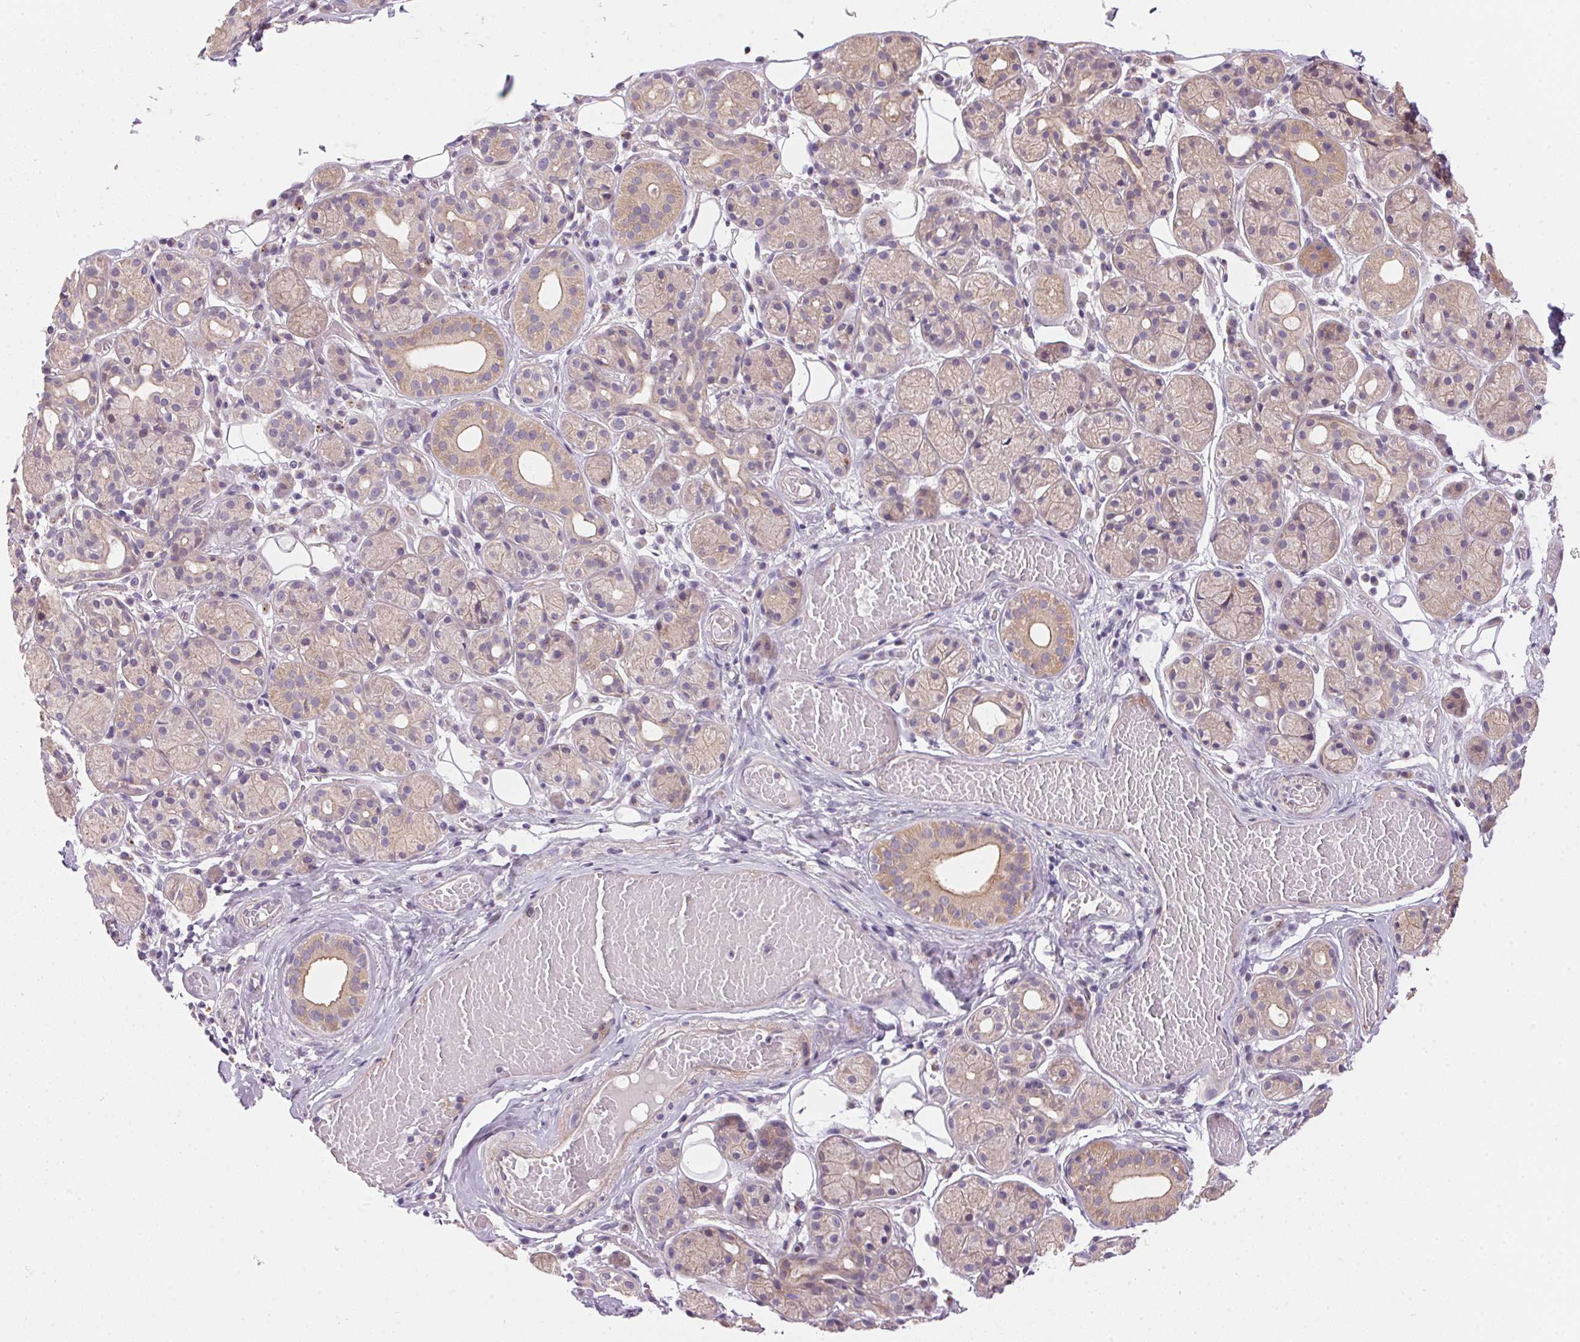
{"staining": {"intensity": "weak", "quantity": "25%-75%", "location": "cytoplasmic/membranous"}, "tissue": "salivary gland", "cell_type": "Glandular cells", "image_type": "normal", "snomed": [{"axis": "morphology", "description": "Normal tissue, NOS"}, {"axis": "topography", "description": "Salivary gland"}, {"axis": "topography", "description": "Peripheral nerve tissue"}], "caption": "Brown immunohistochemical staining in unremarkable human salivary gland exhibits weak cytoplasmic/membranous positivity in approximately 25%-75% of glandular cells. (DAB = brown stain, brightfield microscopy at high magnification).", "gene": "UNC13B", "patient": {"sex": "male", "age": 71}}